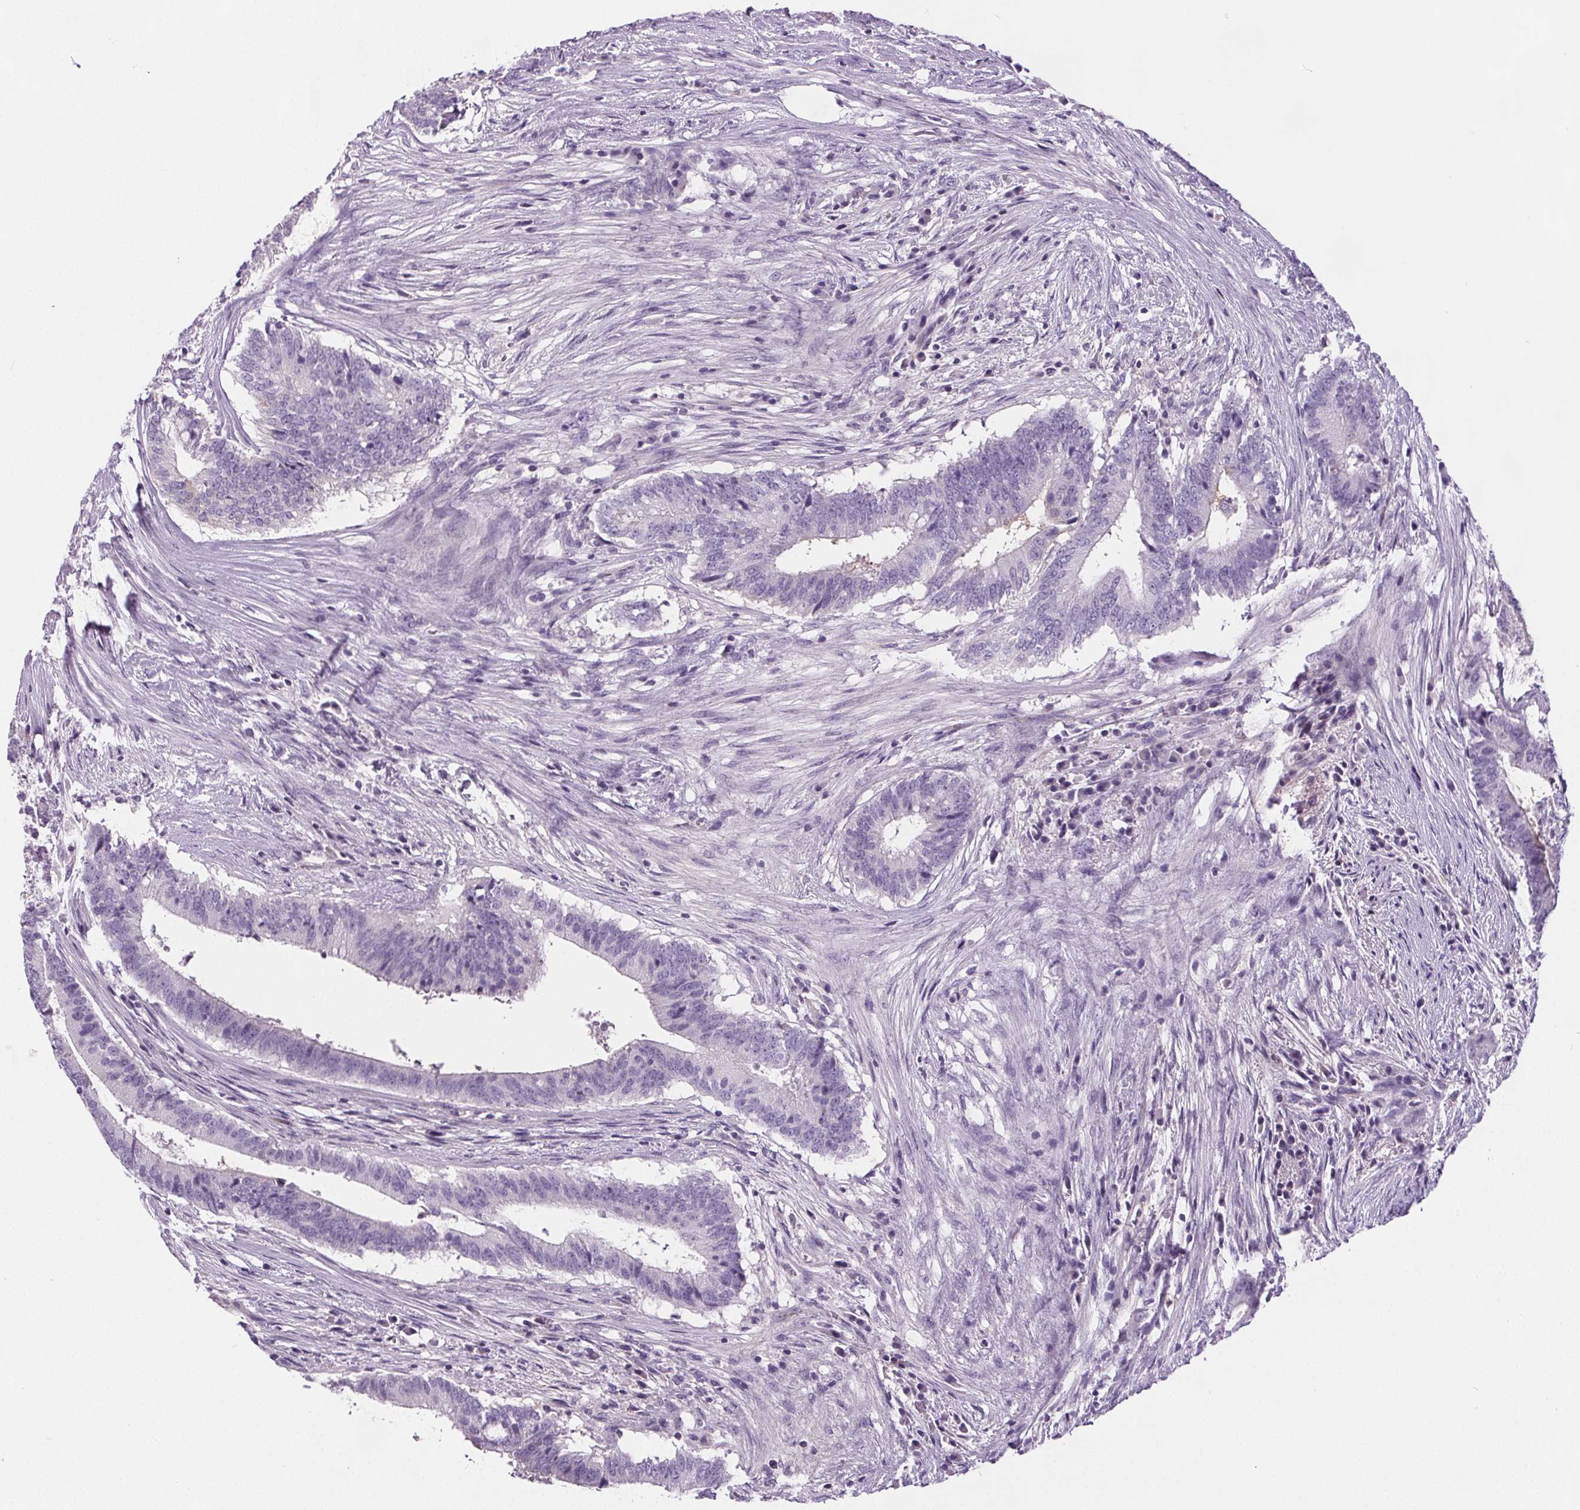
{"staining": {"intensity": "negative", "quantity": "none", "location": "none"}, "tissue": "colorectal cancer", "cell_type": "Tumor cells", "image_type": "cancer", "snomed": [{"axis": "morphology", "description": "Adenocarcinoma, NOS"}, {"axis": "topography", "description": "Colon"}], "caption": "DAB immunohistochemical staining of human adenocarcinoma (colorectal) reveals no significant expression in tumor cells.", "gene": "CD5L", "patient": {"sex": "female", "age": 43}}